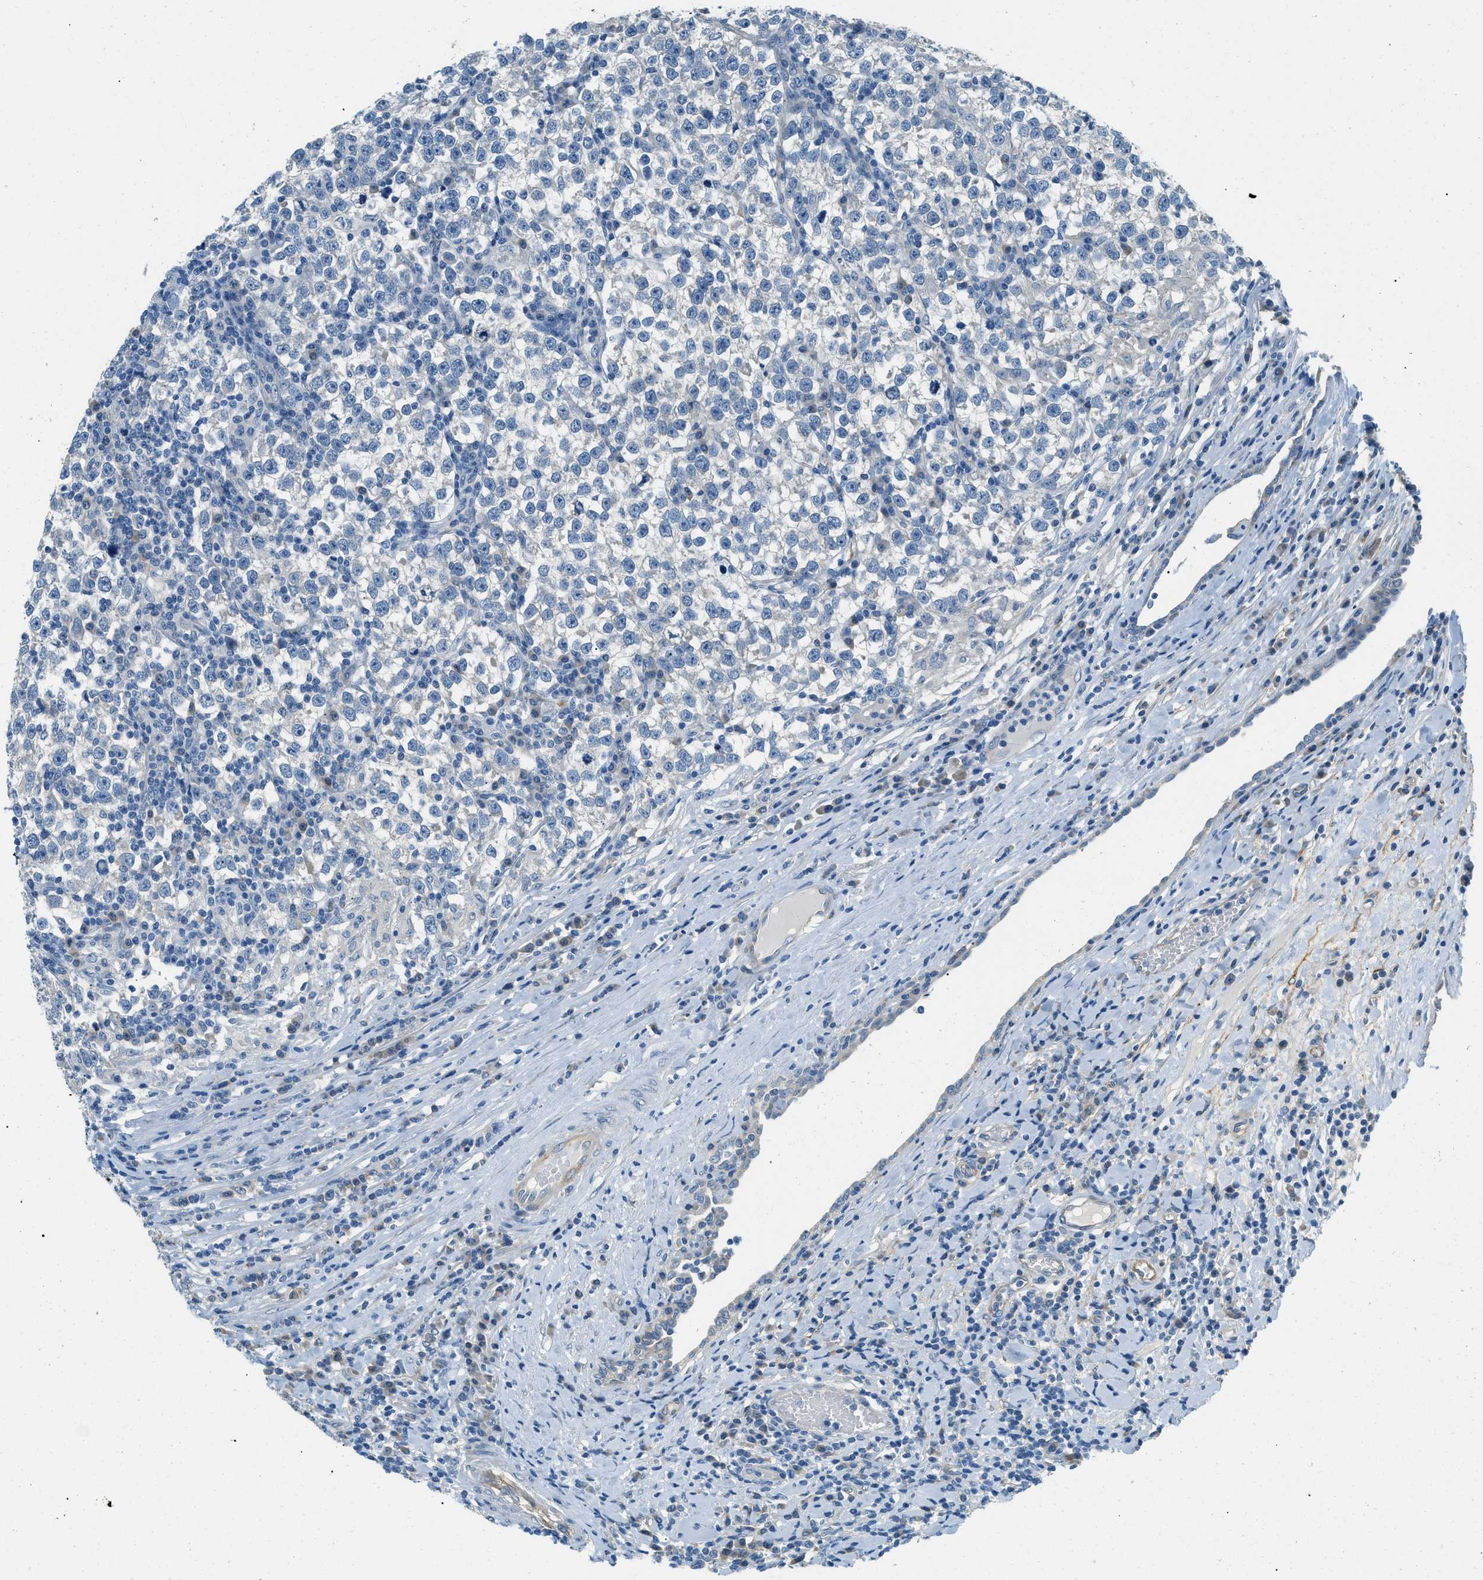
{"staining": {"intensity": "negative", "quantity": "none", "location": "none"}, "tissue": "testis cancer", "cell_type": "Tumor cells", "image_type": "cancer", "snomed": [{"axis": "morphology", "description": "Normal tissue, NOS"}, {"axis": "morphology", "description": "Seminoma, NOS"}, {"axis": "topography", "description": "Testis"}], "caption": "An image of human testis cancer (seminoma) is negative for staining in tumor cells. (DAB immunohistochemistry (IHC) with hematoxylin counter stain).", "gene": "ZNF367", "patient": {"sex": "male", "age": 43}}